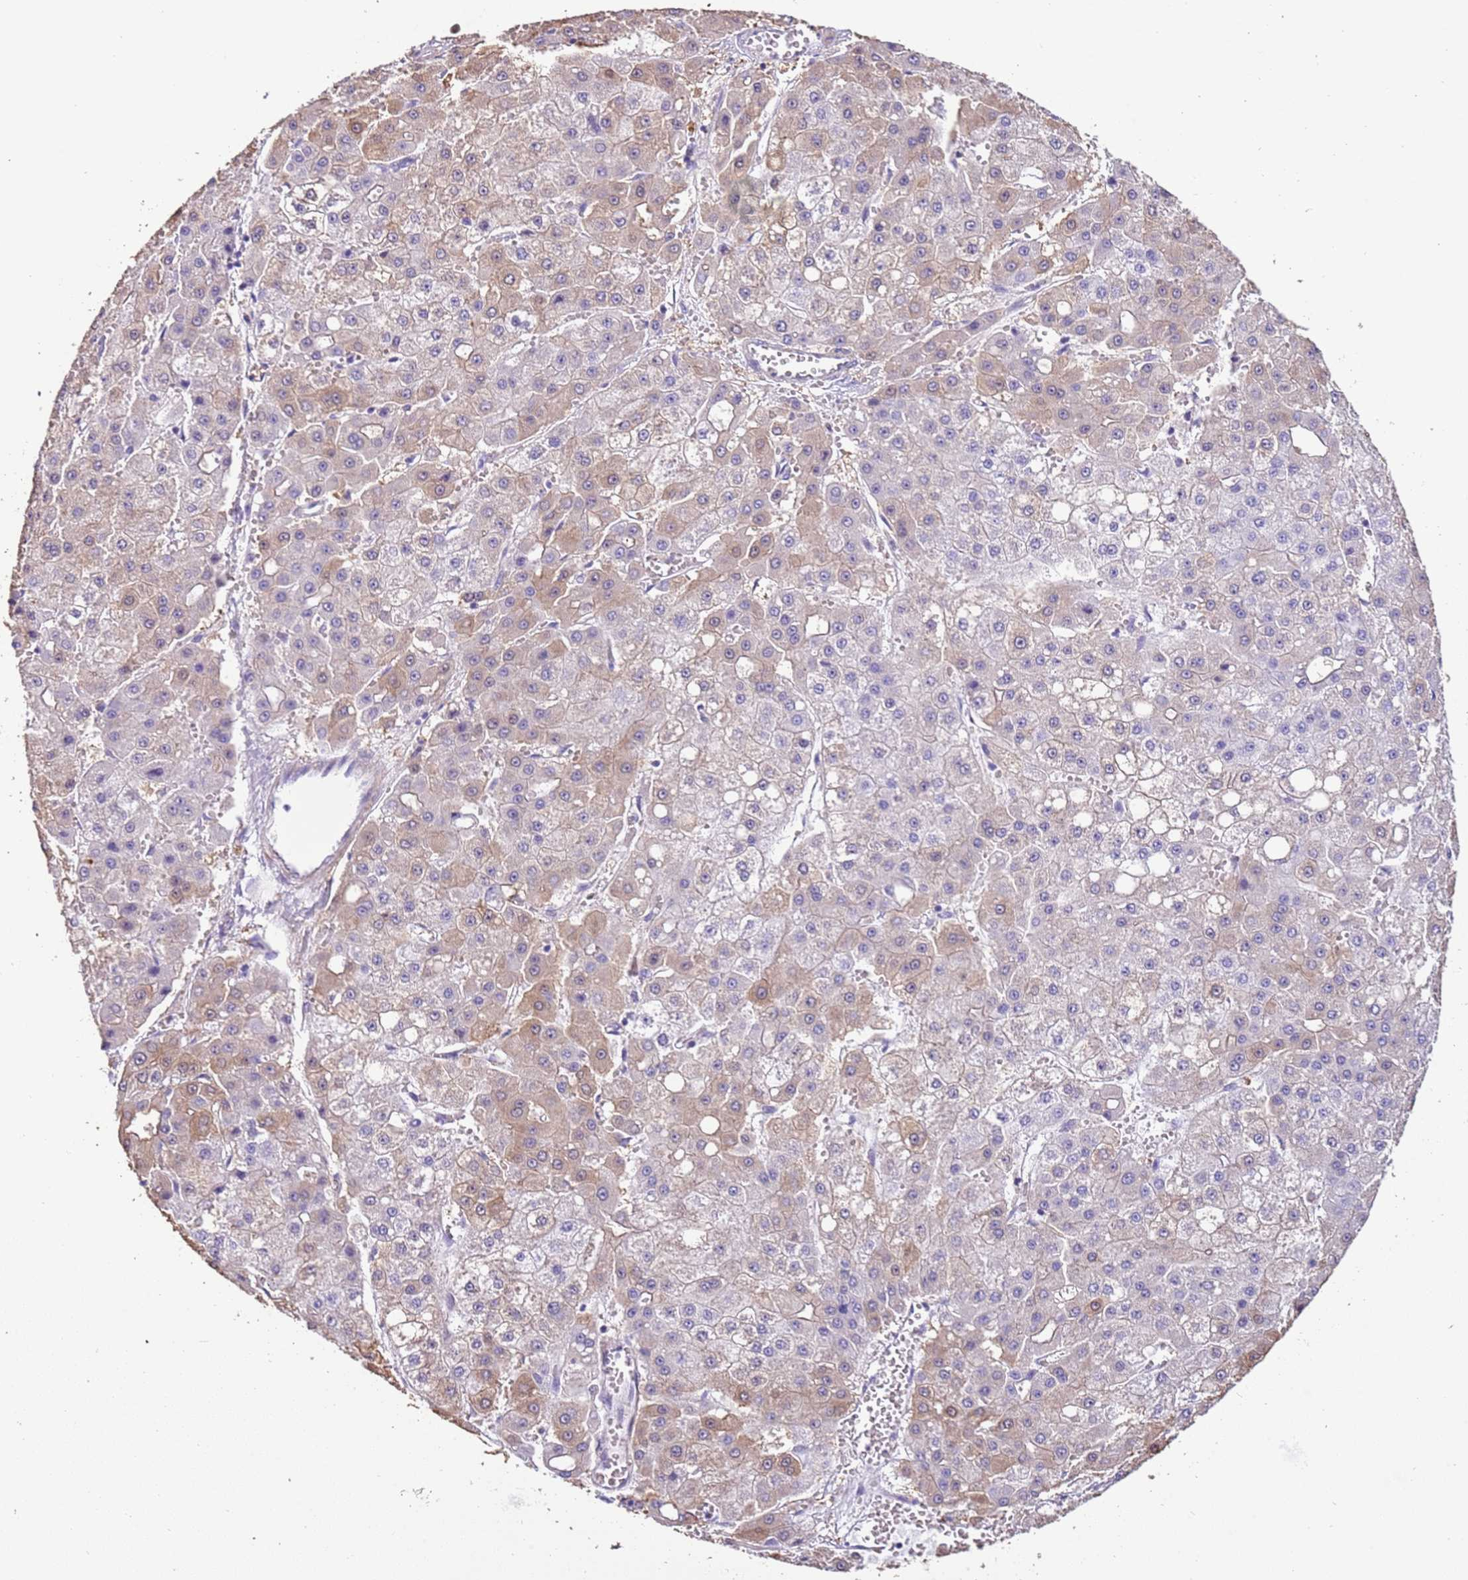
{"staining": {"intensity": "weak", "quantity": "25%-75%", "location": "cytoplasmic/membranous"}, "tissue": "liver cancer", "cell_type": "Tumor cells", "image_type": "cancer", "snomed": [{"axis": "morphology", "description": "Carcinoma, Hepatocellular, NOS"}, {"axis": "topography", "description": "Liver"}], "caption": "Immunohistochemistry (IHC) of human hepatocellular carcinoma (liver) reveals low levels of weak cytoplasmic/membranous staining in approximately 25%-75% of tumor cells.", "gene": "PCGF2", "patient": {"sex": "male", "age": 47}}